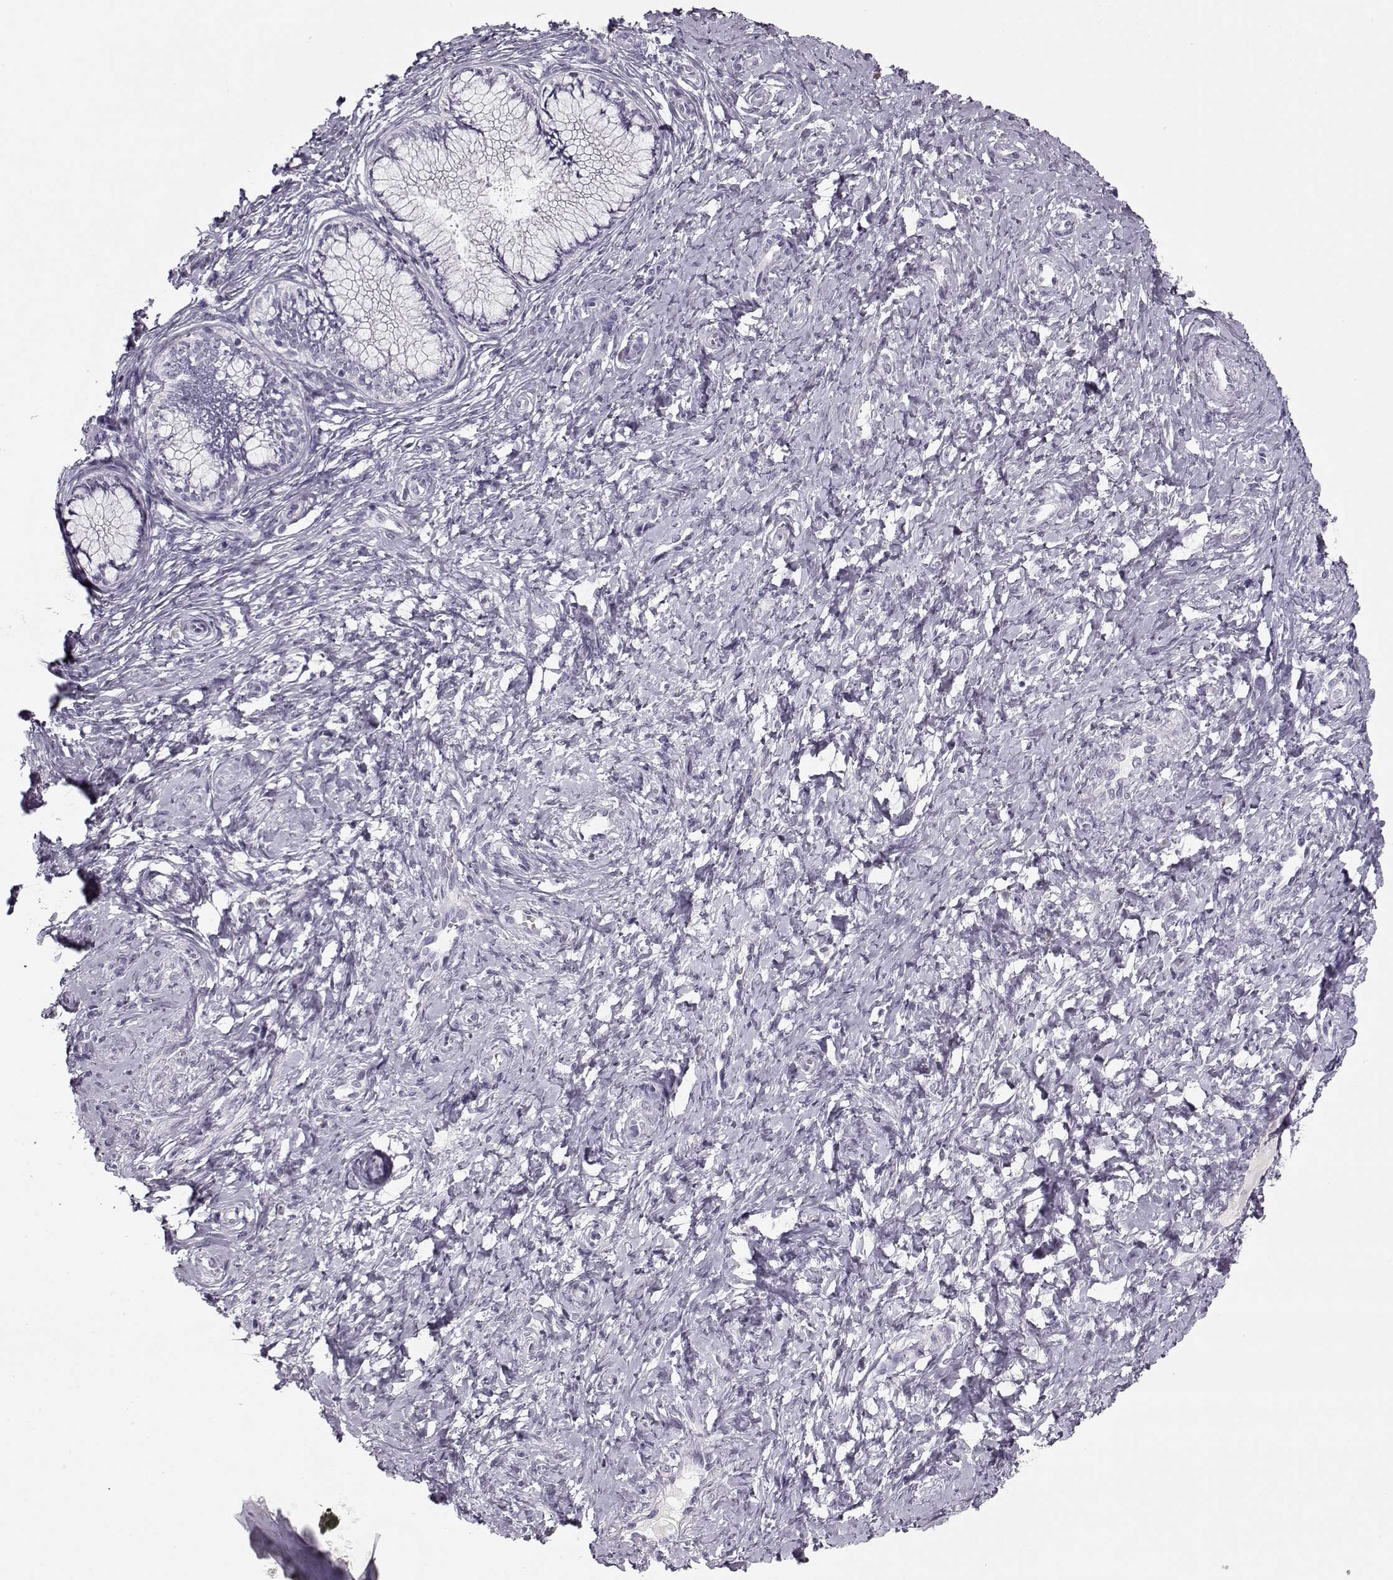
{"staining": {"intensity": "negative", "quantity": "none", "location": "none"}, "tissue": "cervix", "cell_type": "Glandular cells", "image_type": "normal", "snomed": [{"axis": "morphology", "description": "Normal tissue, NOS"}, {"axis": "topography", "description": "Cervix"}], "caption": "Image shows no protein positivity in glandular cells of benign cervix. (Stains: DAB immunohistochemistry with hematoxylin counter stain, Microscopy: brightfield microscopy at high magnification).", "gene": "PNMT", "patient": {"sex": "female", "age": 37}}